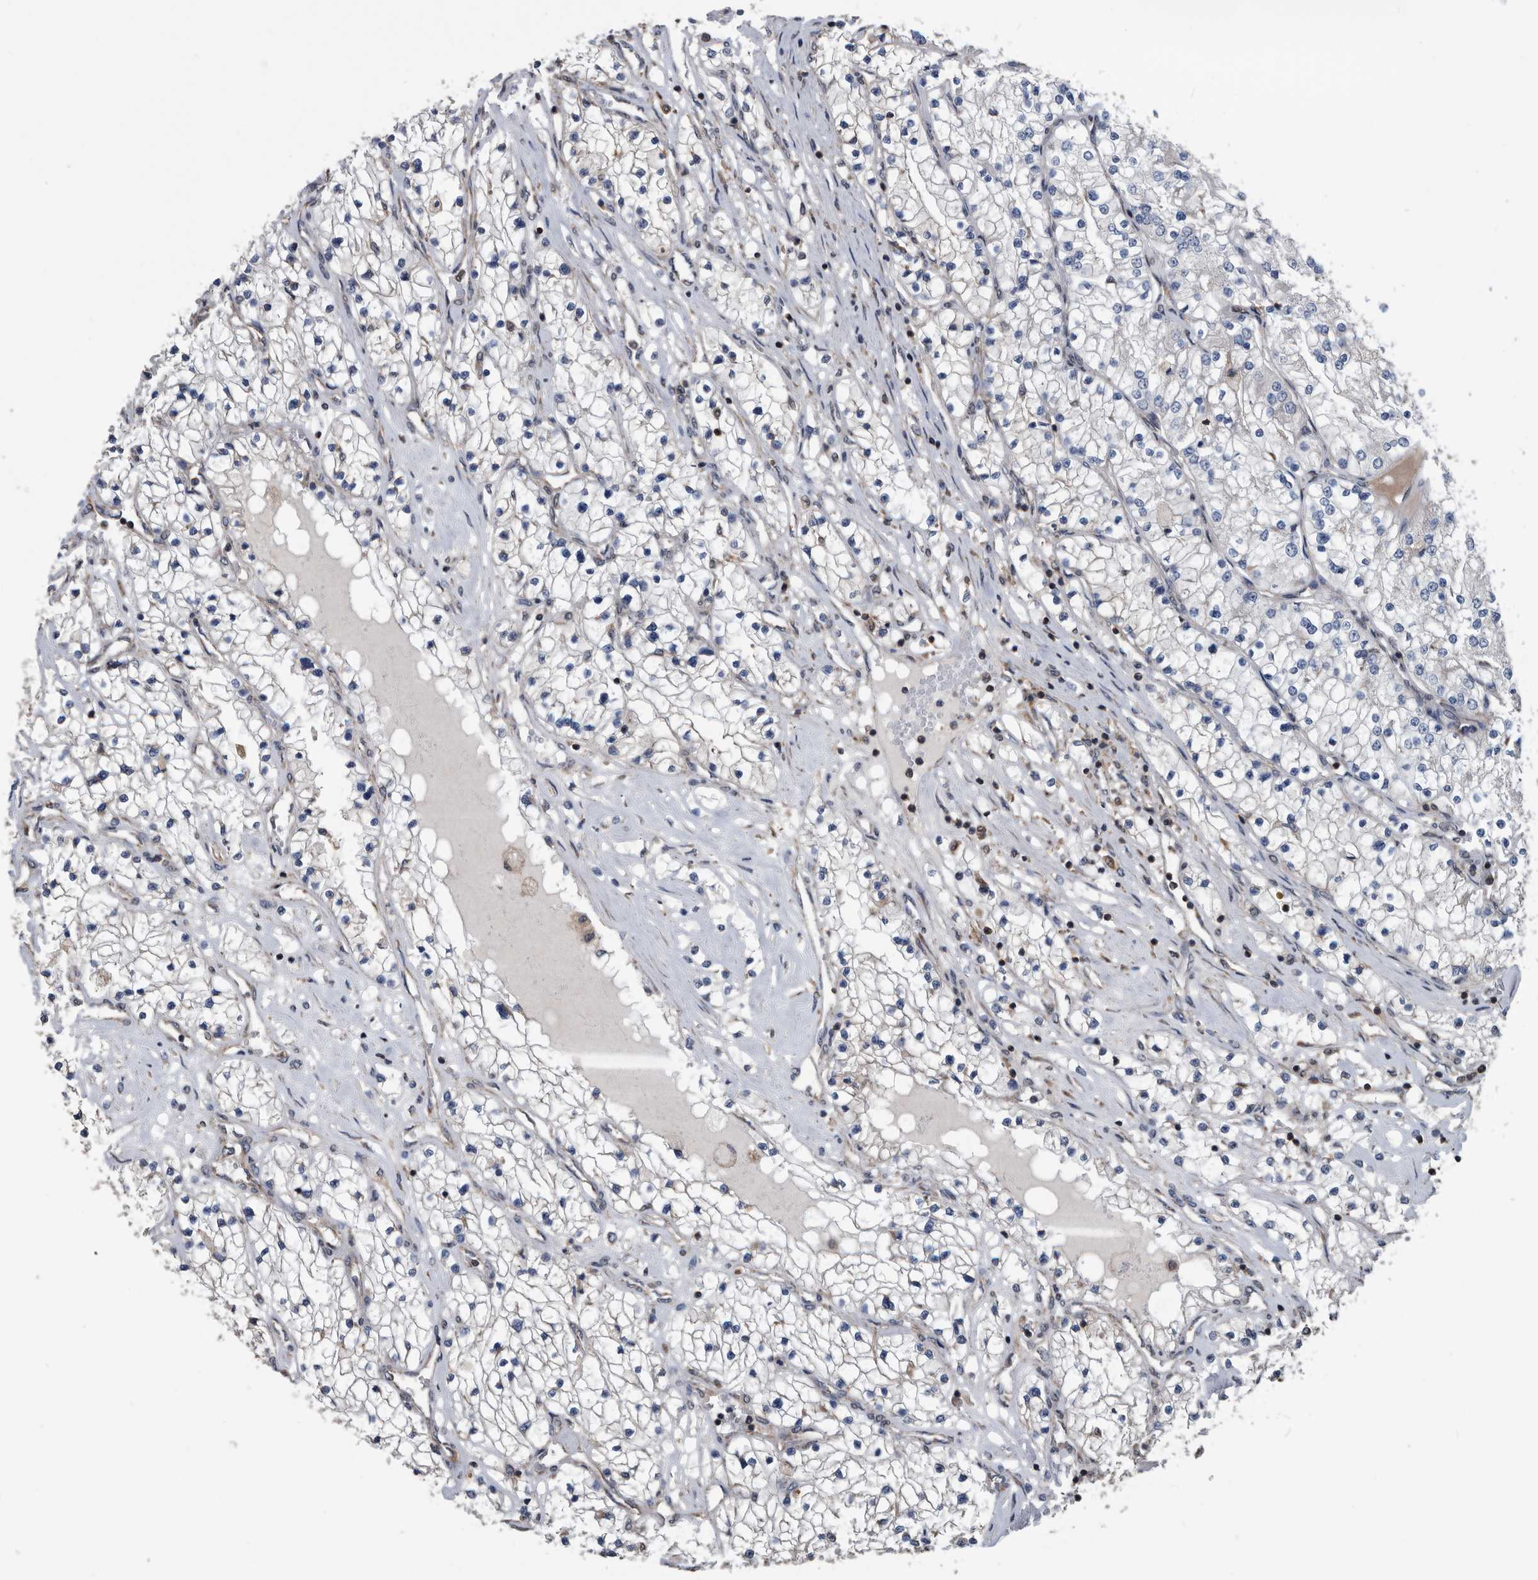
{"staining": {"intensity": "negative", "quantity": "none", "location": "none"}, "tissue": "renal cancer", "cell_type": "Tumor cells", "image_type": "cancer", "snomed": [{"axis": "morphology", "description": "Adenocarcinoma, NOS"}, {"axis": "topography", "description": "Kidney"}], "caption": "There is no significant expression in tumor cells of renal adenocarcinoma. (IHC, brightfield microscopy, high magnification).", "gene": "NRBP1", "patient": {"sex": "male", "age": 68}}